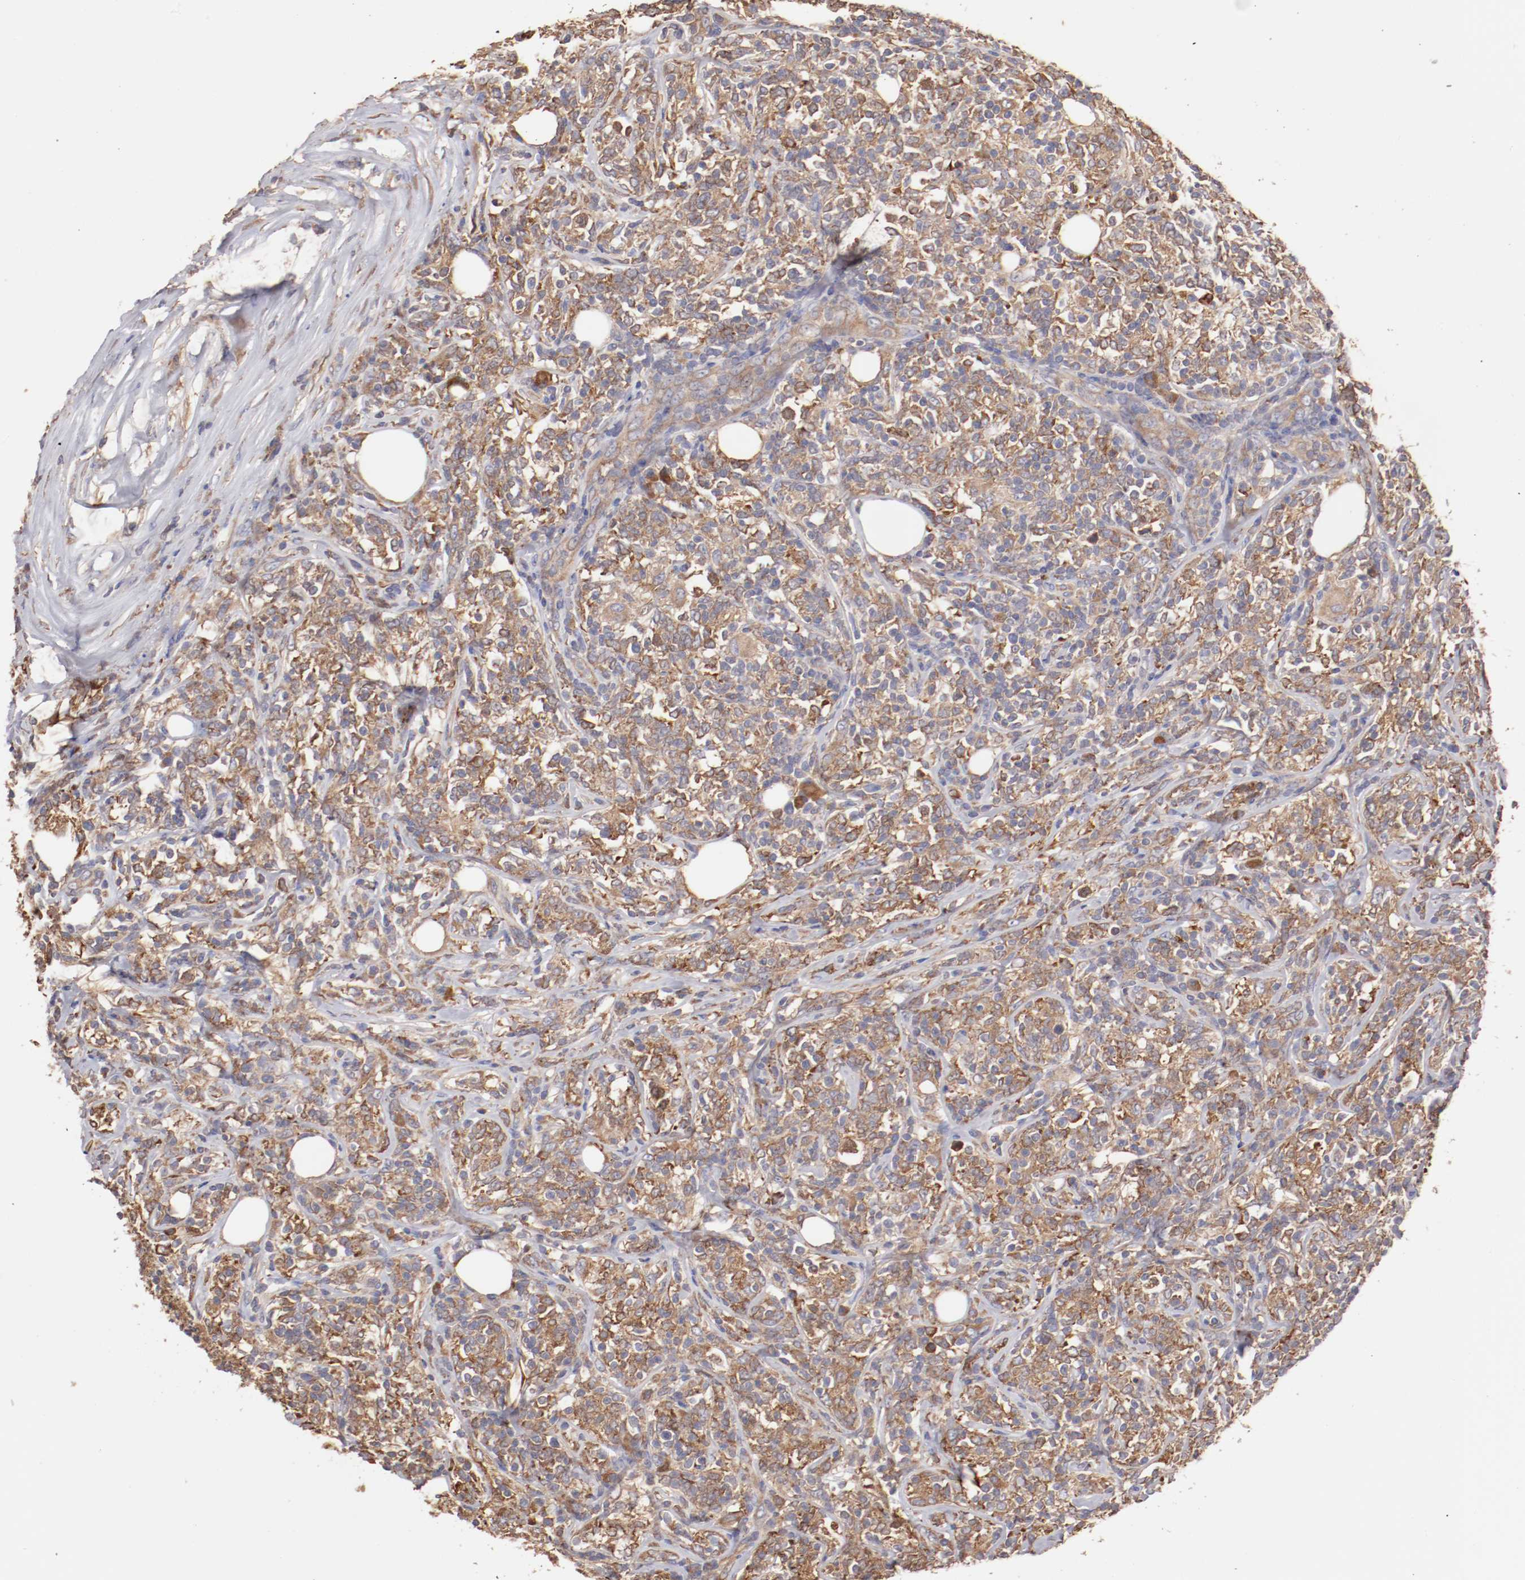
{"staining": {"intensity": "weak", "quantity": "25%-75%", "location": "cytoplasmic/membranous"}, "tissue": "lymphoma", "cell_type": "Tumor cells", "image_type": "cancer", "snomed": [{"axis": "morphology", "description": "Malignant lymphoma, non-Hodgkin's type, High grade"}, {"axis": "topography", "description": "Lymph node"}], "caption": "A high-resolution histopathology image shows immunohistochemistry (IHC) staining of high-grade malignant lymphoma, non-Hodgkin's type, which shows weak cytoplasmic/membranous expression in approximately 25%-75% of tumor cells.", "gene": "NFKBIE", "patient": {"sex": "female", "age": 84}}